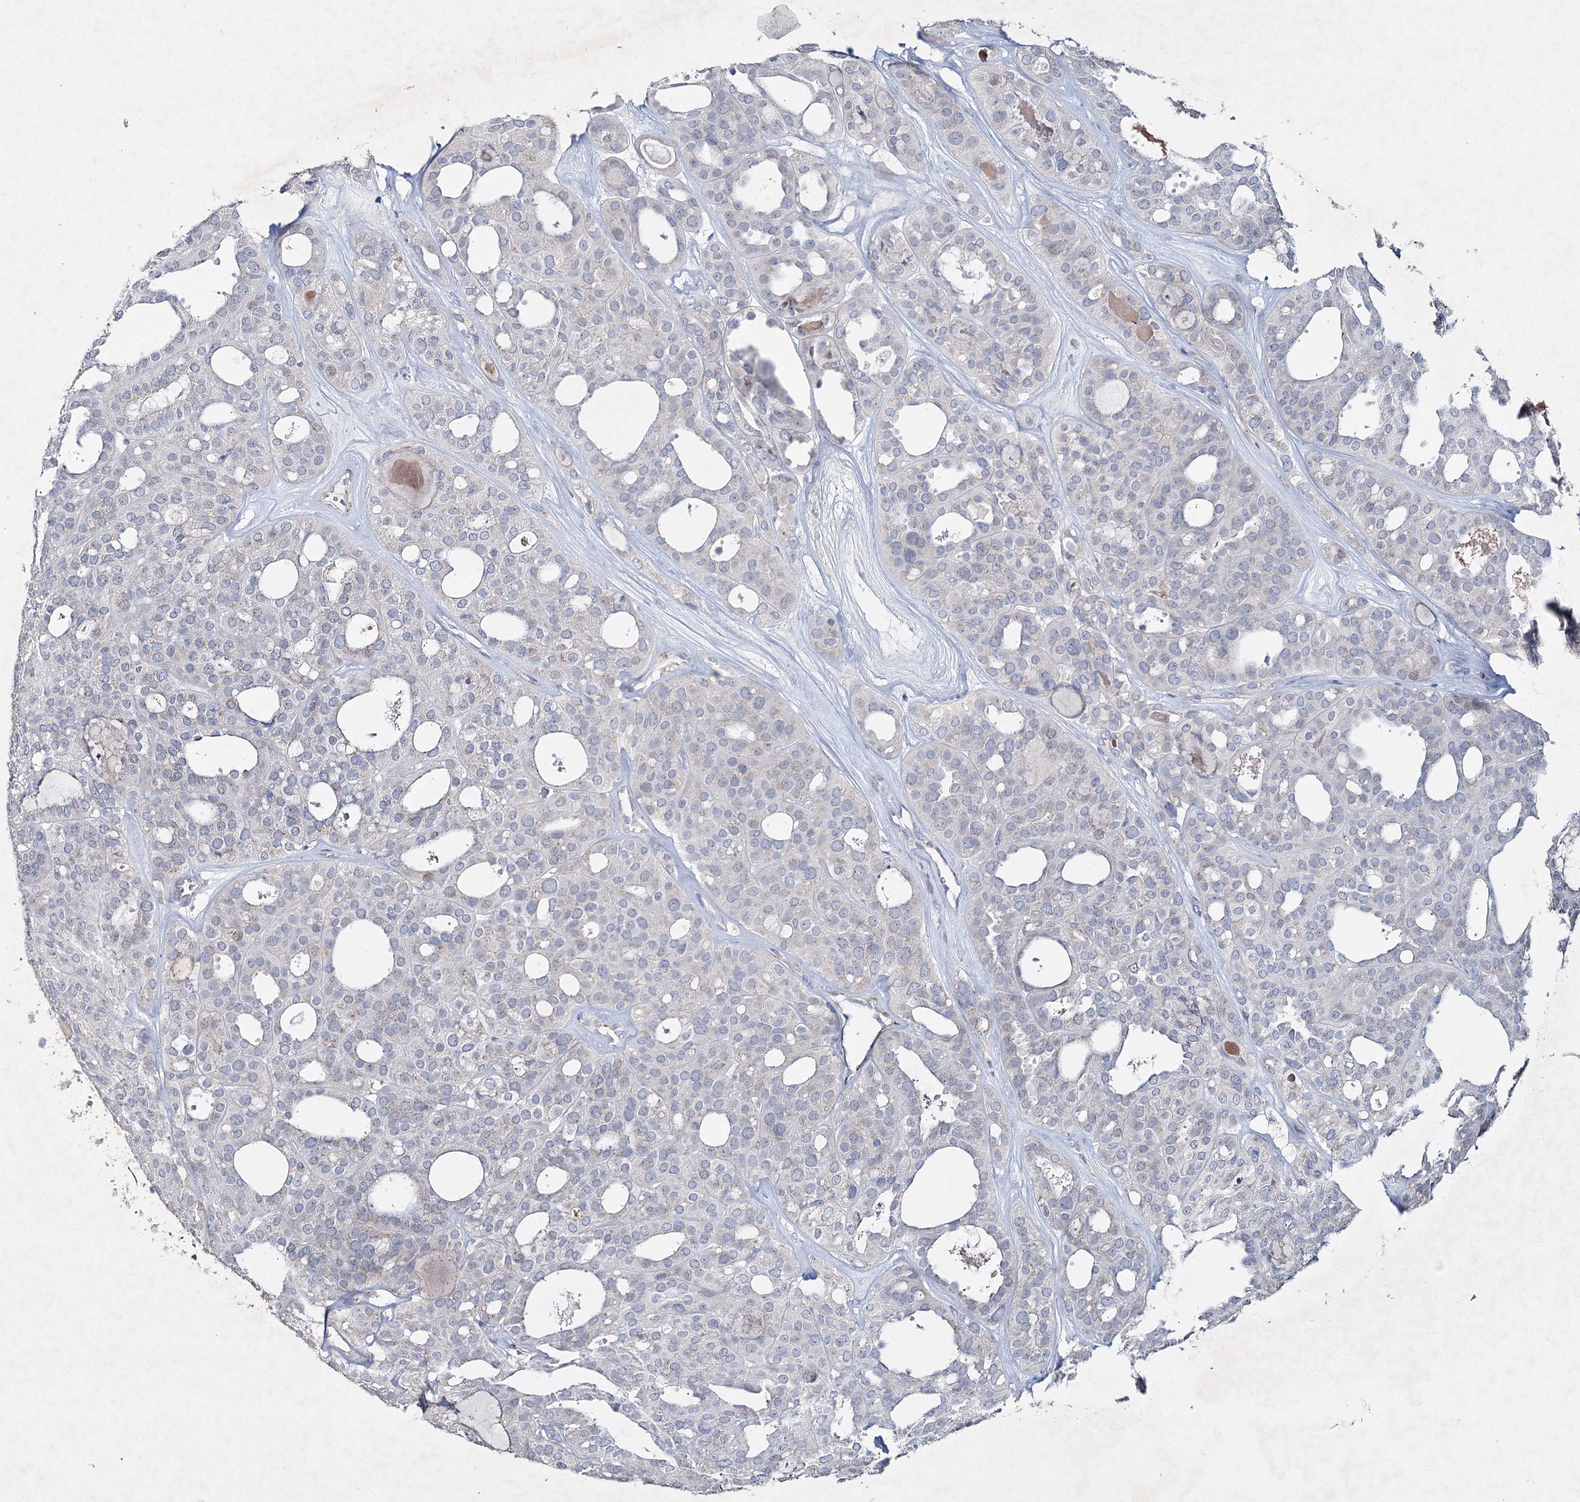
{"staining": {"intensity": "negative", "quantity": "none", "location": "none"}, "tissue": "thyroid cancer", "cell_type": "Tumor cells", "image_type": "cancer", "snomed": [{"axis": "morphology", "description": "Follicular adenoma carcinoma, NOS"}, {"axis": "topography", "description": "Thyroid gland"}], "caption": "Tumor cells are negative for protein expression in human follicular adenoma carcinoma (thyroid).", "gene": "RFX6", "patient": {"sex": "male", "age": 75}}